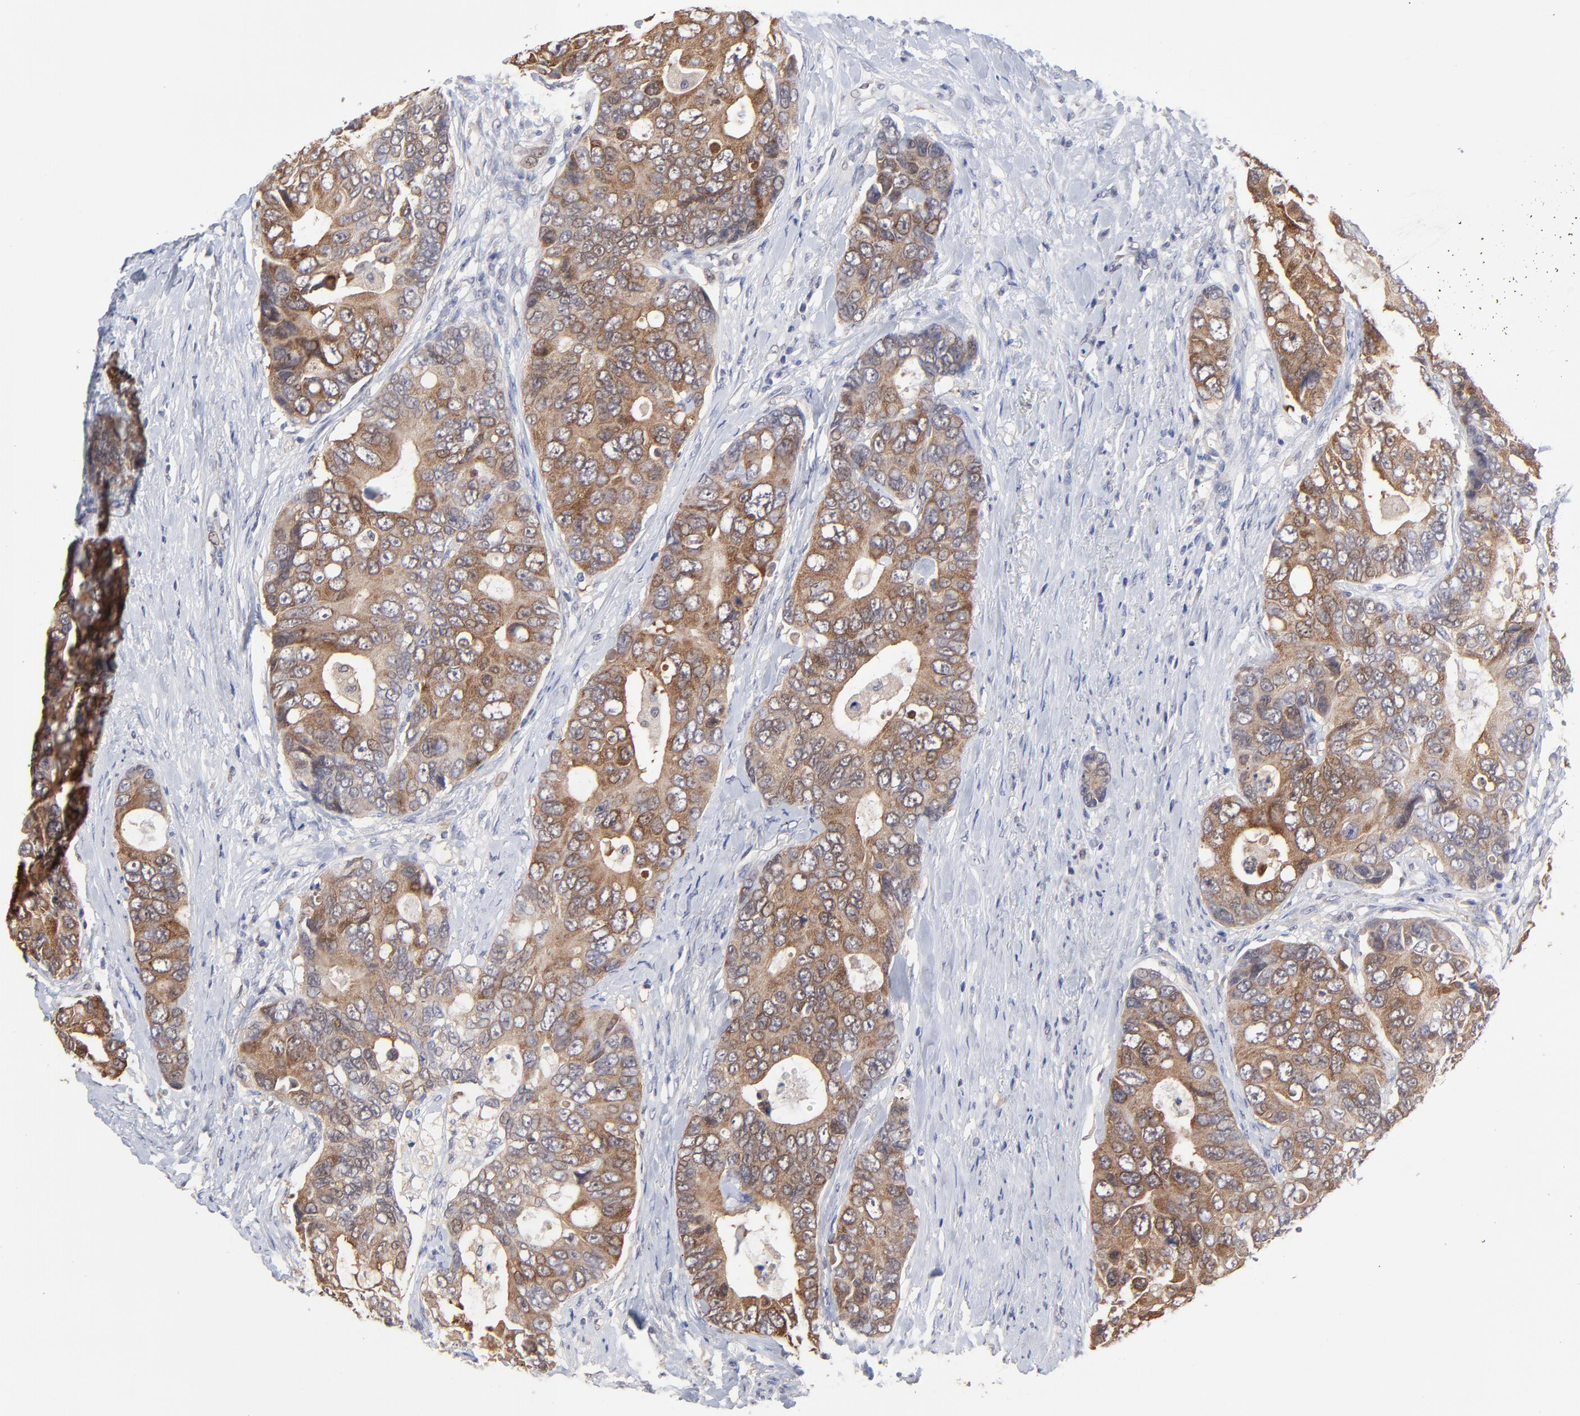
{"staining": {"intensity": "moderate", "quantity": ">75%", "location": "cytoplasmic/membranous"}, "tissue": "colorectal cancer", "cell_type": "Tumor cells", "image_type": "cancer", "snomed": [{"axis": "morphology", "description": "Adenocarcinoma, NOS"}, {"axis": "topography", "description": "Rectum"}], "caption": "Human adenocarcinoma (colorectal) stained with a protein marker displays moderate staining in tumor cells.", "gene": "GART", "patient": {"sex": "female", "age": 67}}